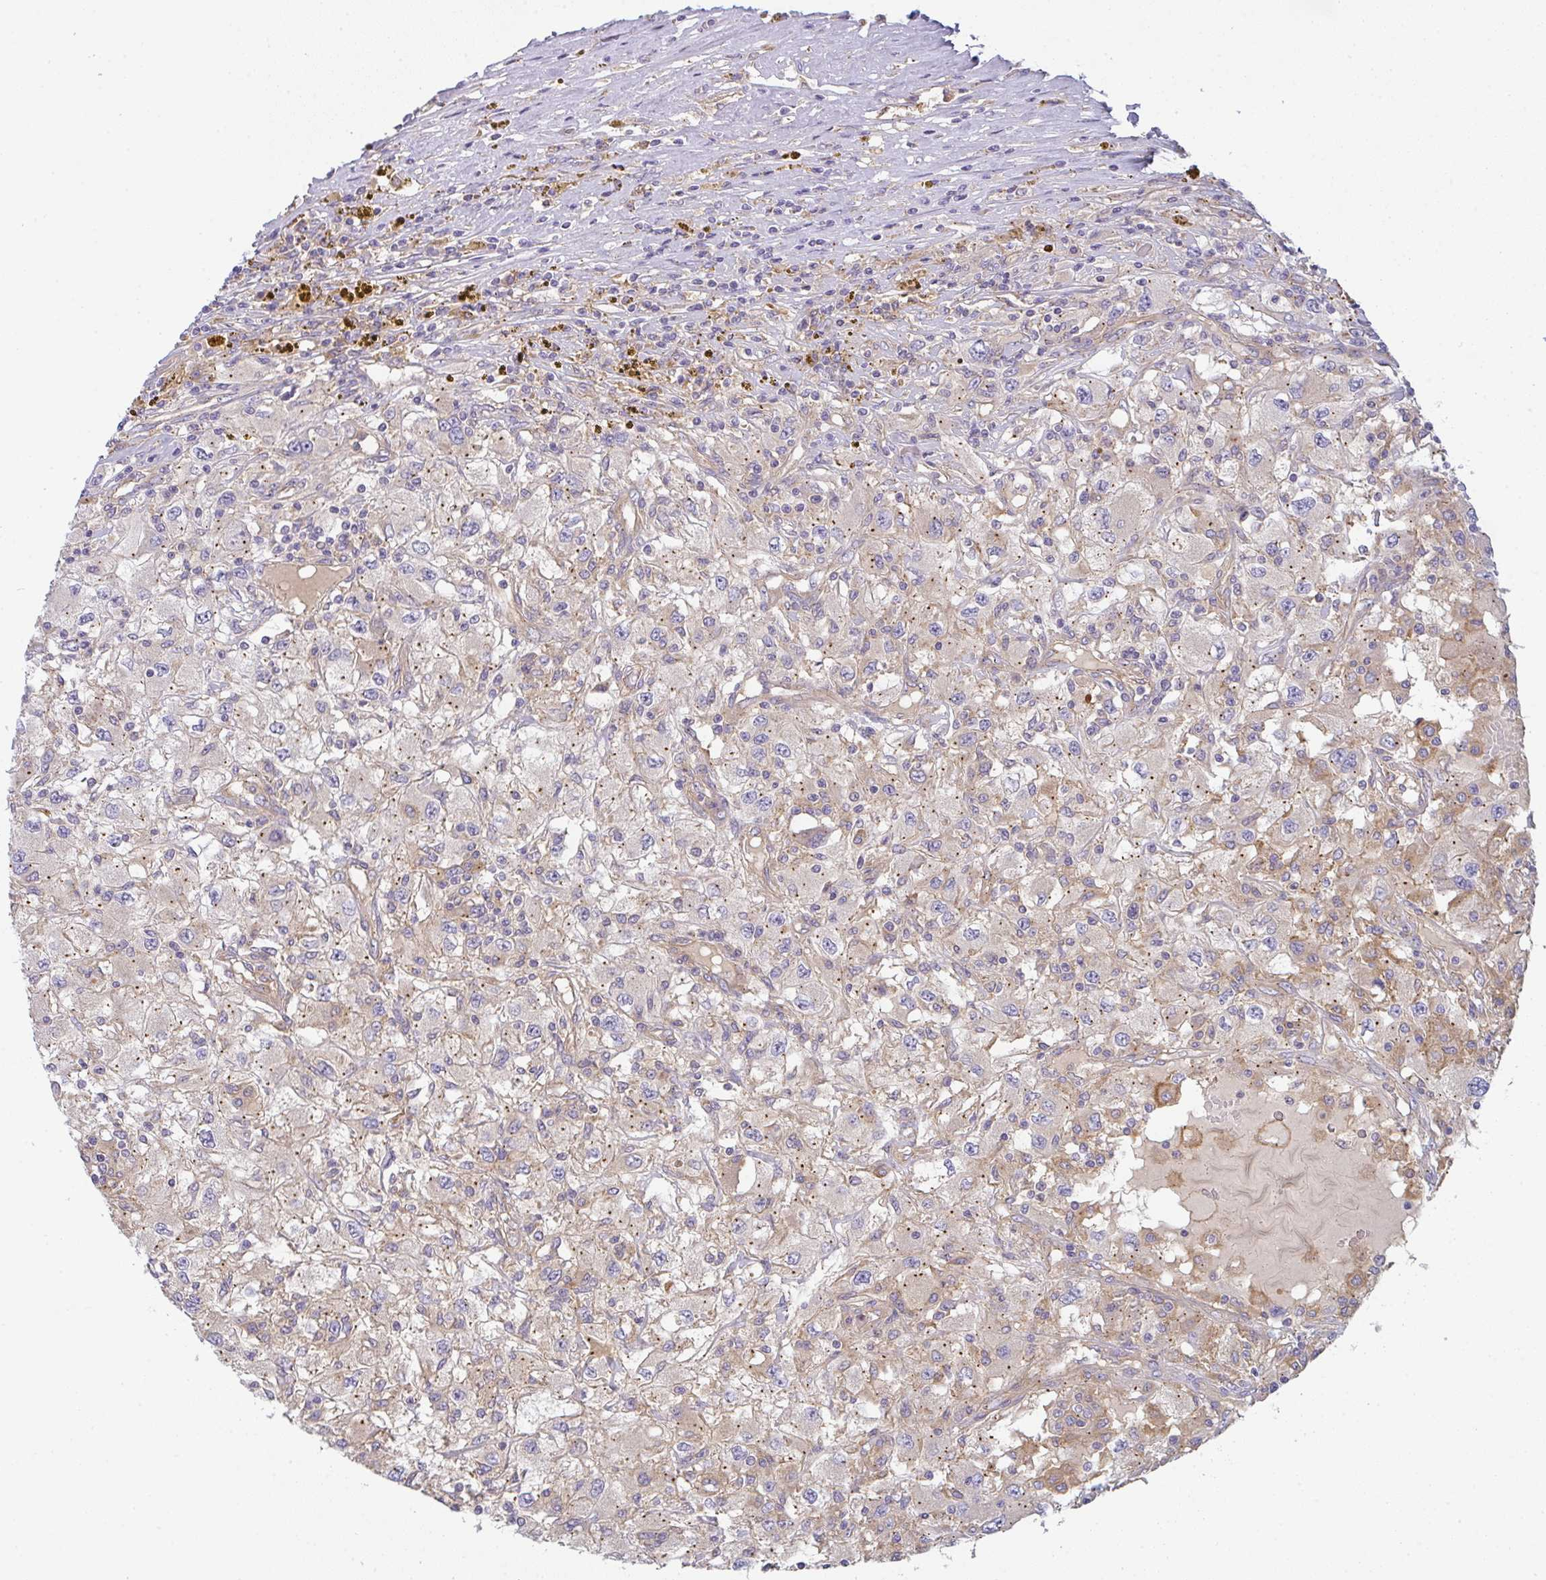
{"staining": {"intensity": "weak", "quantity": "25%-75%", "location": "cytoplasmic/membranous"}, "tissue": "renal cancer", "cell_type": "Tumor cells", "image_type": "cancer", "snomed": [{"axis": "morphology", "description": "Adenocarcinoma, NOS"}, {"axis": "topography", "description": "Kidney"}], "caption": "Adenocarcinoma (renal) stained with IHC exhibits weak cytoplasmic/membranous expression in about 25%-75% of tumor cells.", "gene": "SNX5", "patient": {"sex": "female", "age": 67}}